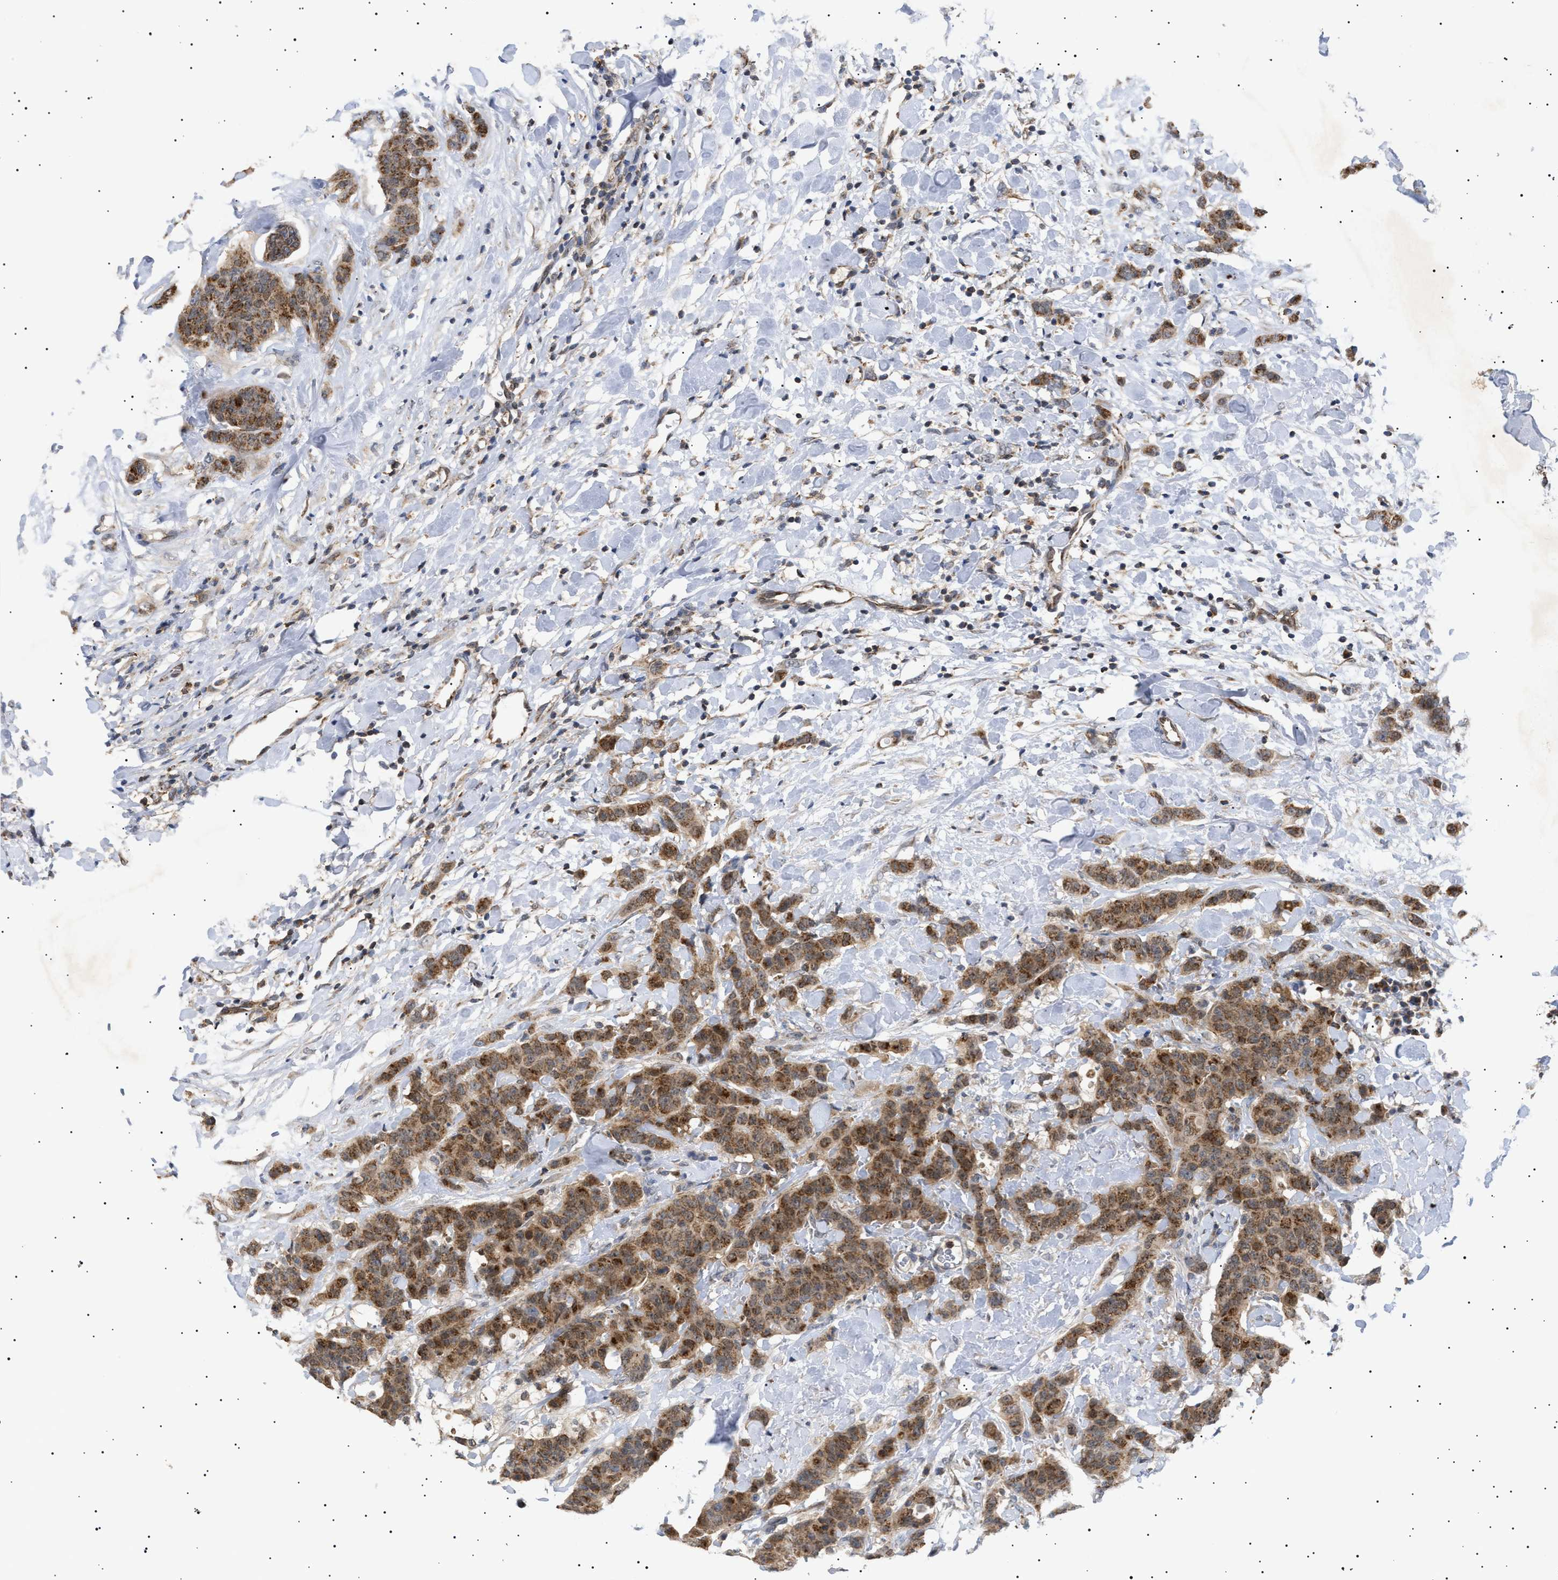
{"staining": {"intensity": "moderate", "quantity": ">75%", "location": "cytoplasmic/membranous"}, "tissue": "breast cancer", "cell_type": "Tumor cells", "image_type": "cancer", "snomed": [{"axis": "morphology", "description": "Normal tissue, NOS"}, {"axis": "morphology", "description": "Duct carcinoma"}, {"axis": "topography", "description": "Breast"}], "caption": "High-magnification brightfield microscopy of breast cancer stained with DAB (3,3'-diaminobenzidine) (brown) and counterstained with hematoxylin (blue). tumor cells exhibit moderate cytoplasmic/membranous expression is present in approximately>75% of cells.", "gene": "SIRT5", "patient": {"sex": "female", "age": 40}}